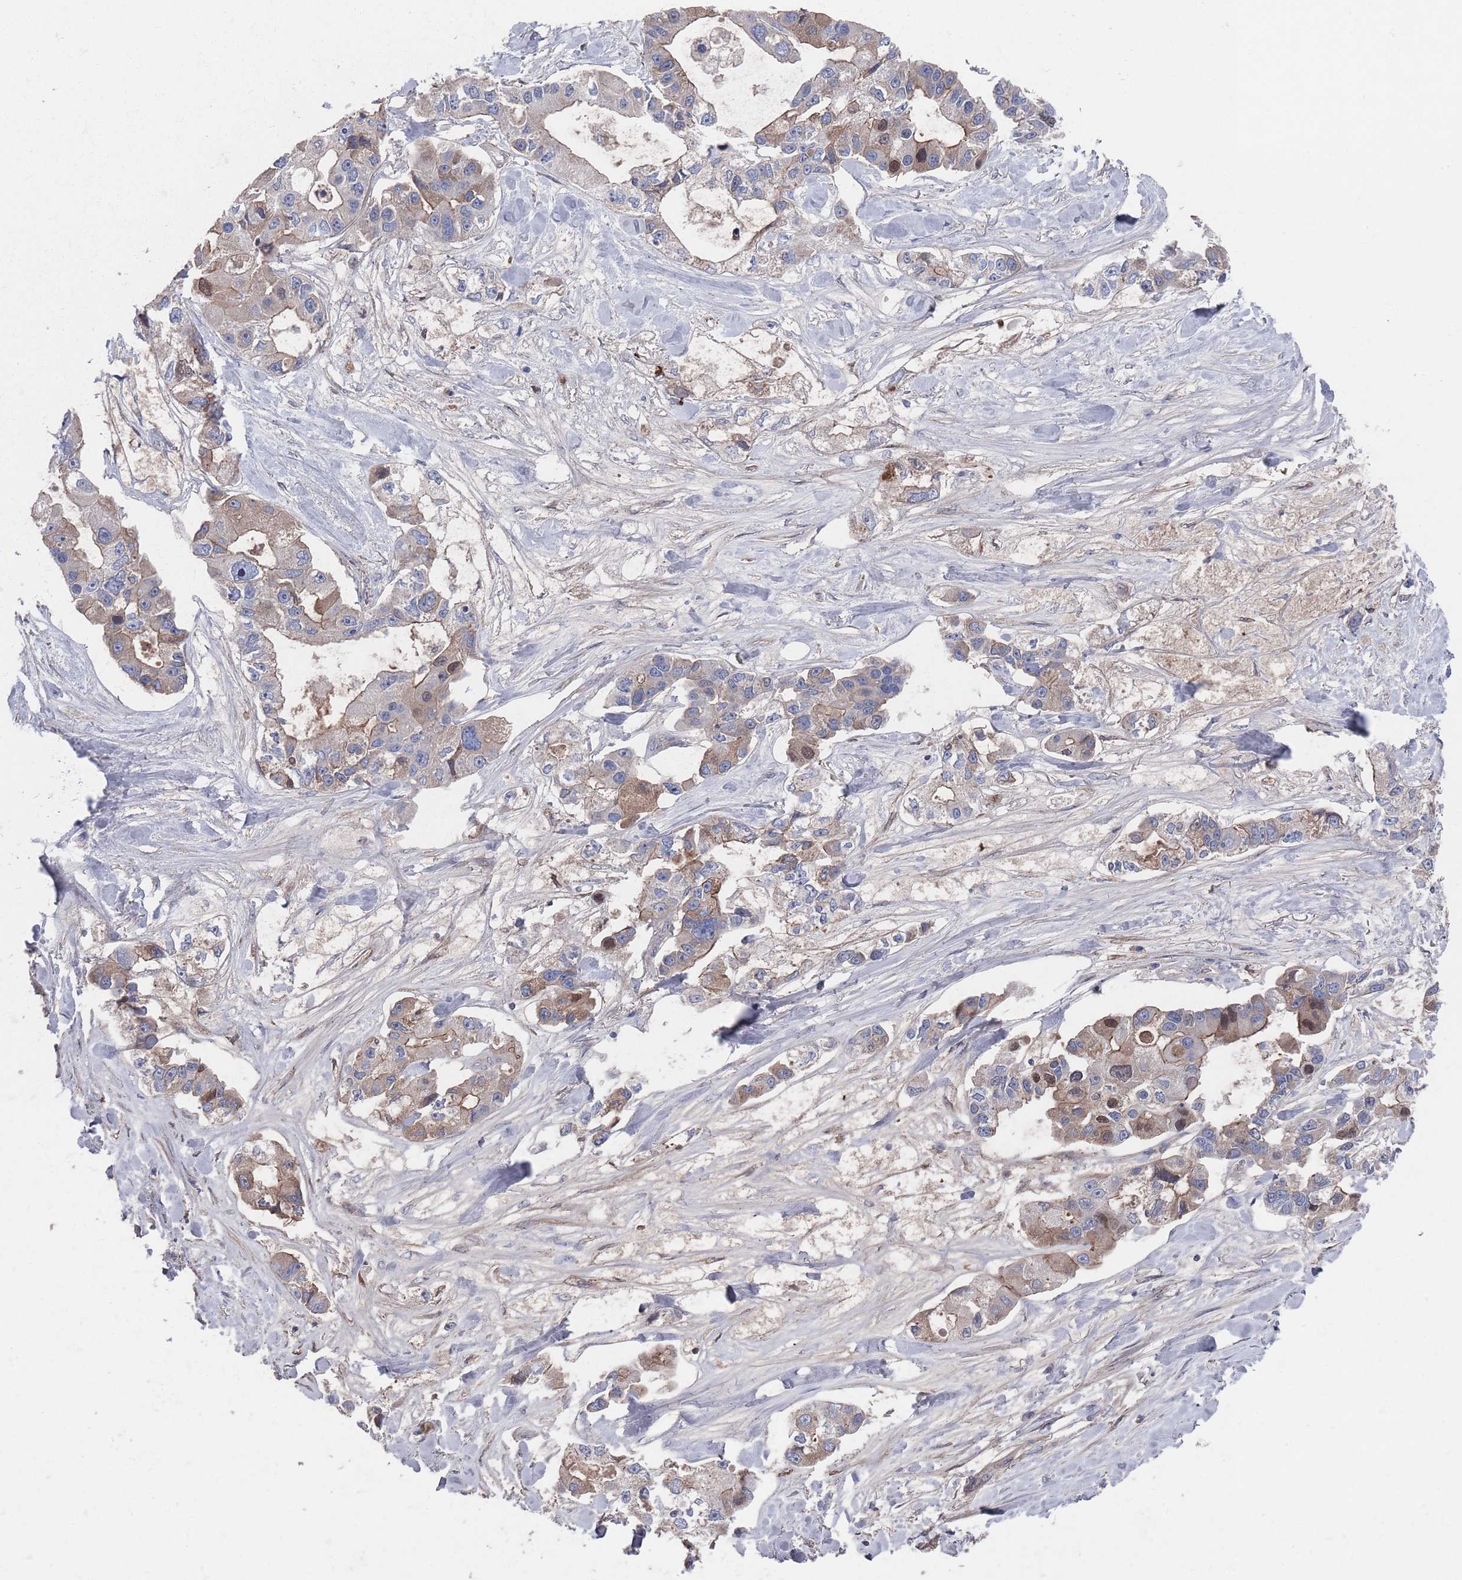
{"staining": {"intensity": "weak", "quantity": "<25%", "location": "cytoplasmic/membranous"}, "tissue": "lung cancer", "cell_type": "Tumor cells", "image_type": "cancer", "snomed": [{"axis": "morphology", "description": "Adenocarcinoma, NOS"}, {"axis": "topography", "description": "Lung"}], "caption": "DAB immunohistochemical staining of lung cancer (adenocarcinoma) reveals no significant staining in tumor cells. Nuclei are stained in blue.", "gene": "PLEKHA4", "patient": {"sex": "female", "age": 54}}